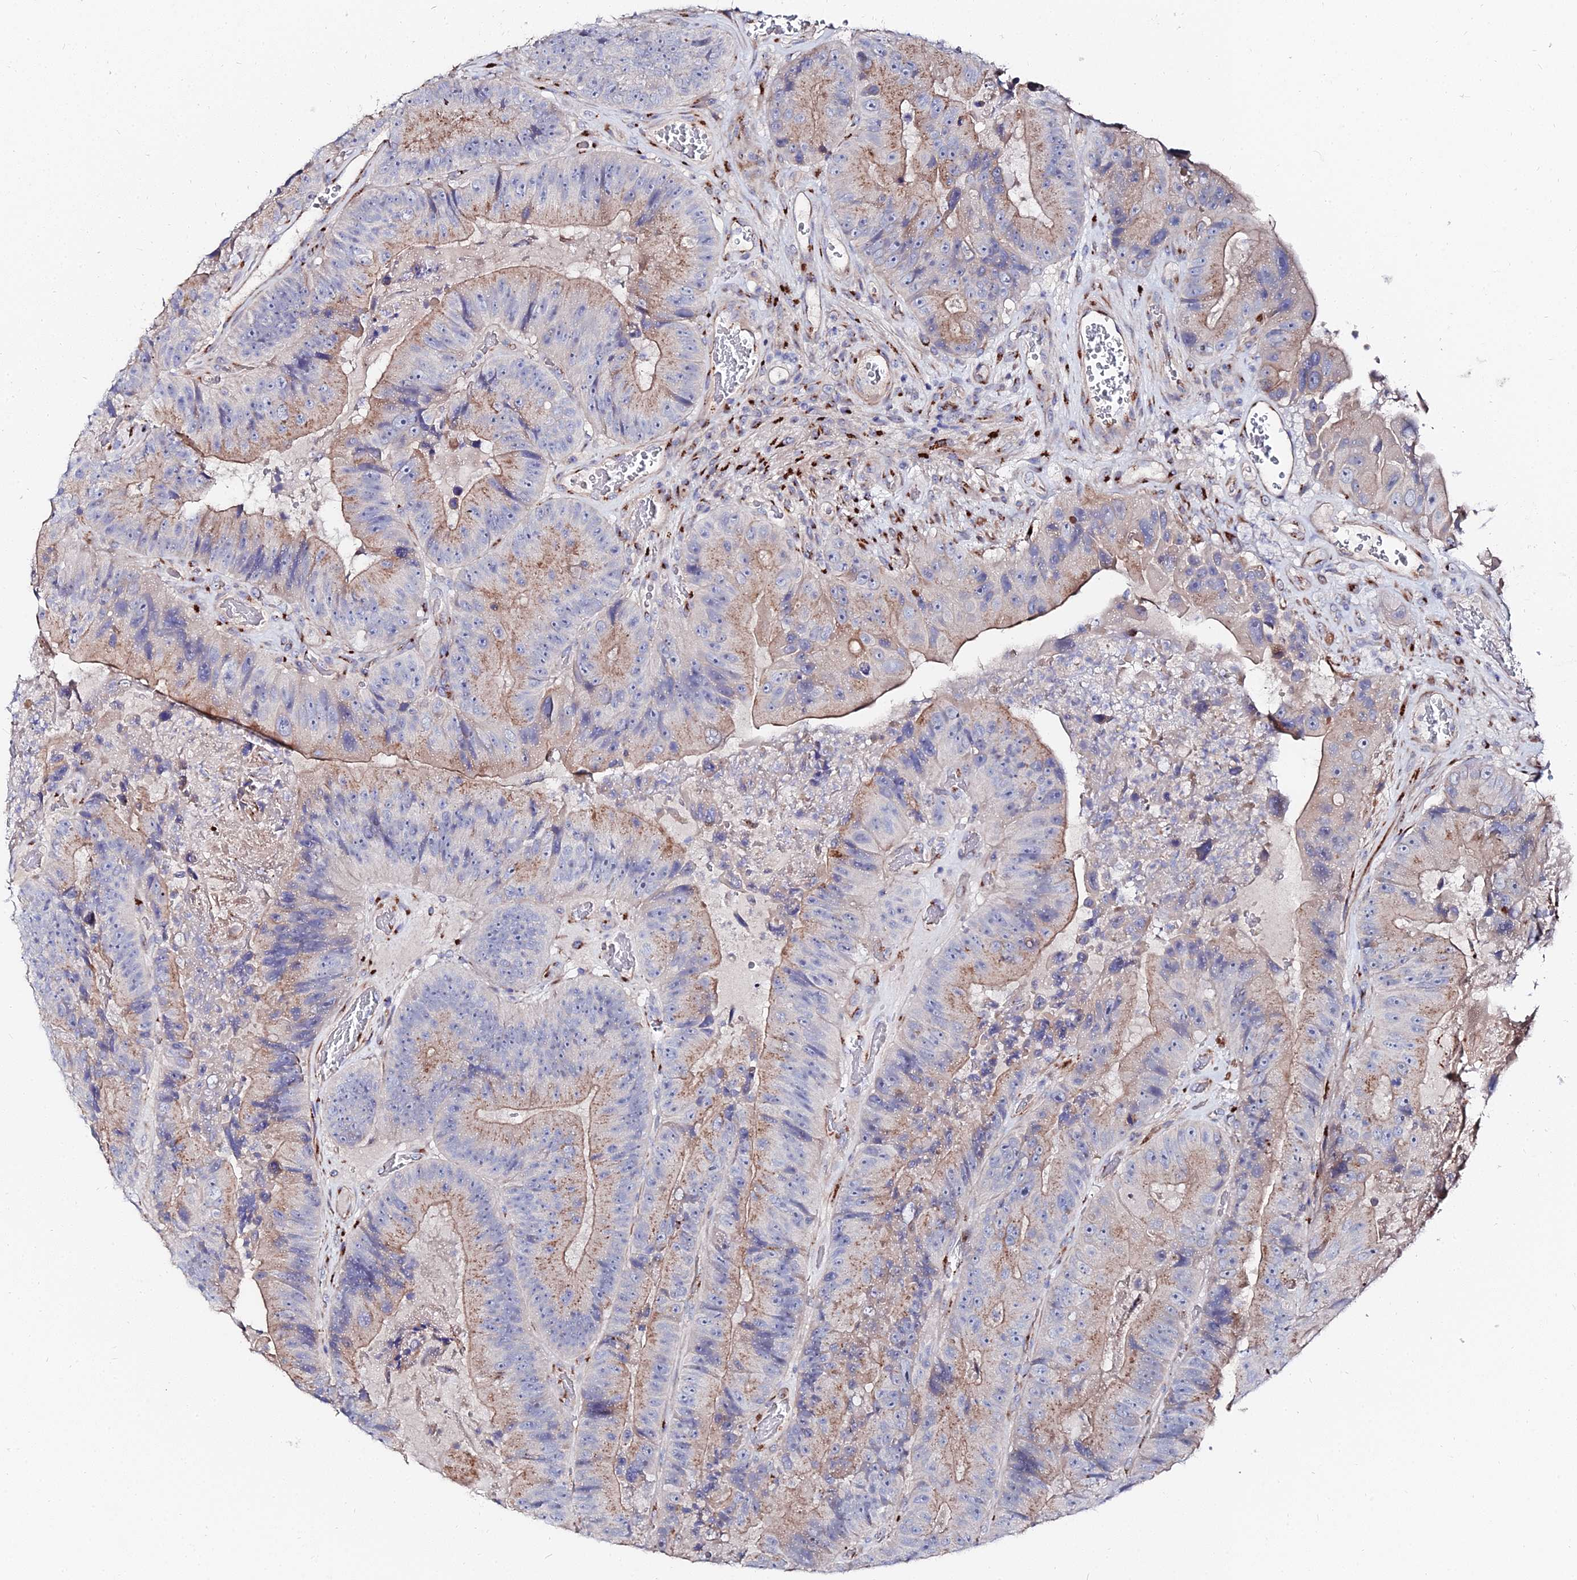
{"staining": {"intensity": "moderate", "quantity": "25%-75%", "location": "cytoplasmic/membranous"}, "tissue": "colorectal cancer", "cell_type": "Tumor cells", "image_type": "cancer", "snomed": [{"axis": "morphology", "description": "Adenocarcinoma, NOS"}, {"axis": "topography", "description": "Colon"}], "caption": "High-power microscopy captured an immunohistochemistry micrograph of colorectal cancer, revealing moderate cytoplasmic/membranous staining in about 25%-75% of tumor cells. (Stains: DAB in brown, nuclei in blue, Microscopy: brightfield microscopy at high magnification).", "gene": "BORCS8", "patient": {"sex": "female", "age": 86}}